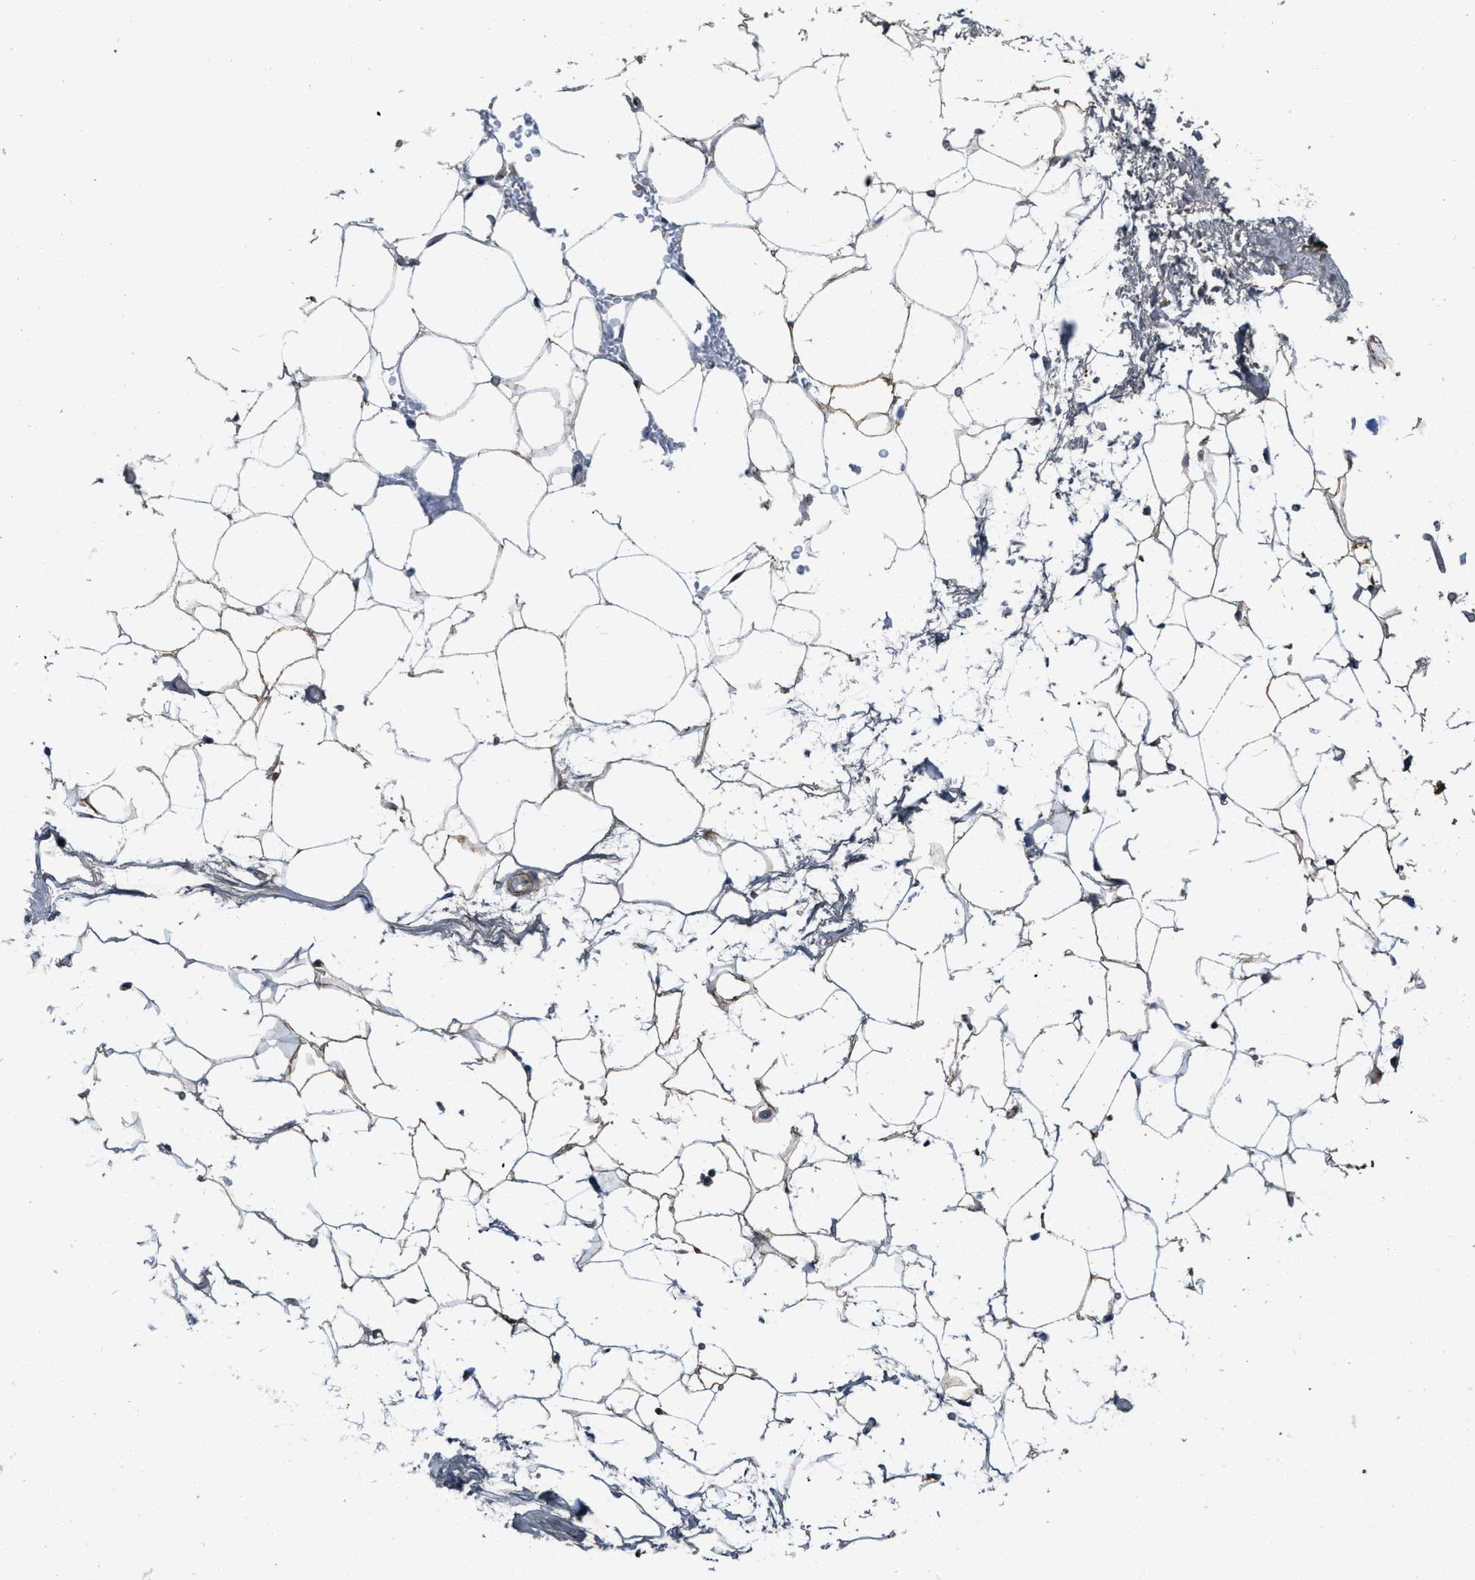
{"staining": {"intensity": "moderate", "quantity": ">75%", "location": "cytoplasmic/membranous"}, "tissue": "adipose tissue", "cell_type": "Adipocytes", "image_type": "normal", "snomed": [{"axis": "morphology", "description": "Normal tissue, NOS"}, {"axis": "topography", "description": "Breast"}, {"axis": "topography", "description": "Soft tissue"}], "caption": "A high-resolution histopathology image shows immunohistochemistry staining of benign adipose tissue, which reveals moderate cytoplasmic/membranous staining in approximately >75% of adipocytes.", "gene": "ZNF70", "patient": {"sex": "female", "age": 75}}